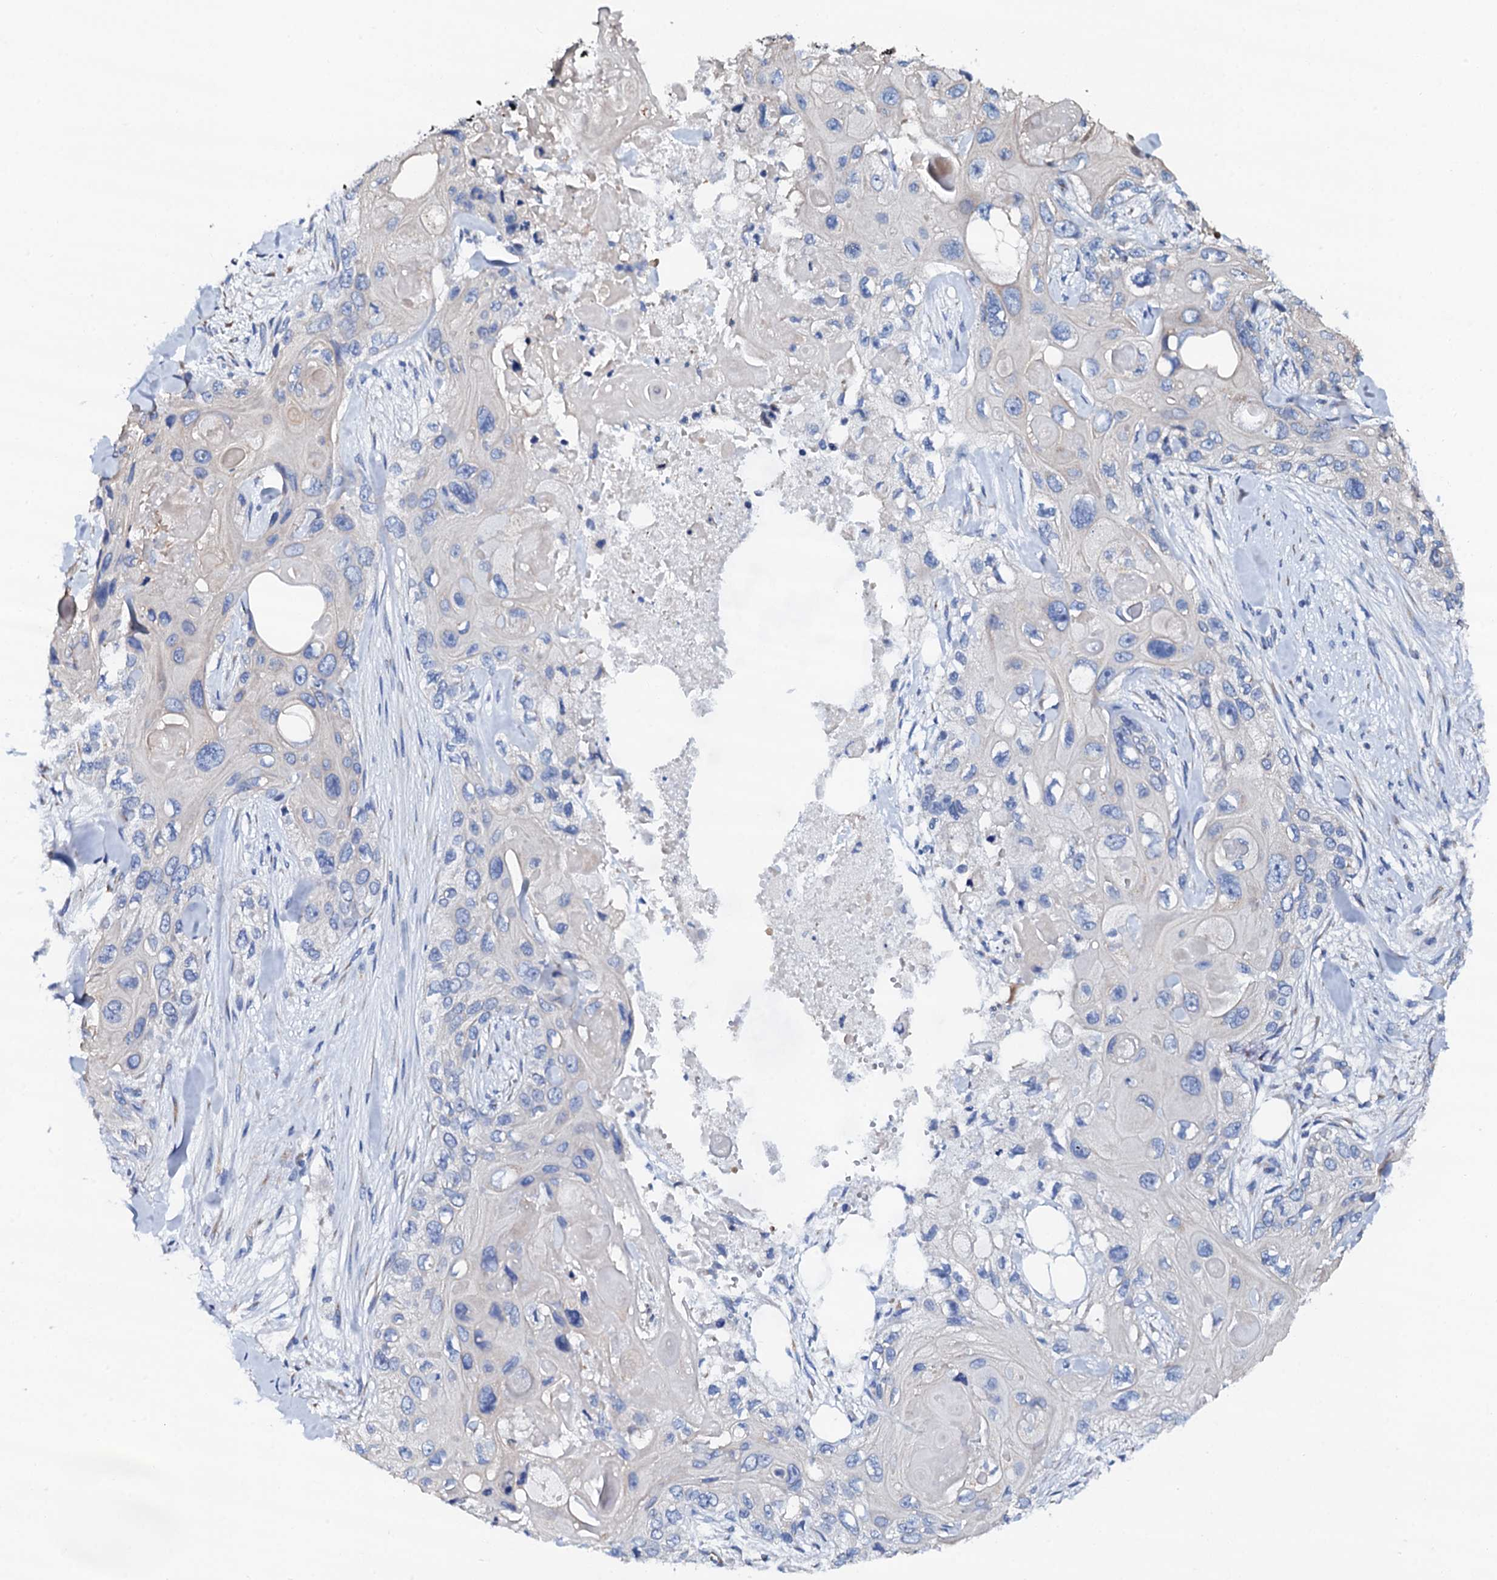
{"staining": {"intensity": "negative", "quantity": "none", "location": "none"}, "tissue": "skin cancer", "cell_type": "Tumor cells", "image_type": "cancer", "snomed": [{"axis": "morphology", "description": "Normal tissue, NOS"}, {"axis": "morphology", "description": "Squamous cell carcinoma, NOS"}, {"axis": "topography", "description": "Skin"}], "caption": "IHC of skin cancer exhibits no staining in tumor cells.", "gene": "AKAP3", "patient": {"sex": "male", "age": 72}}